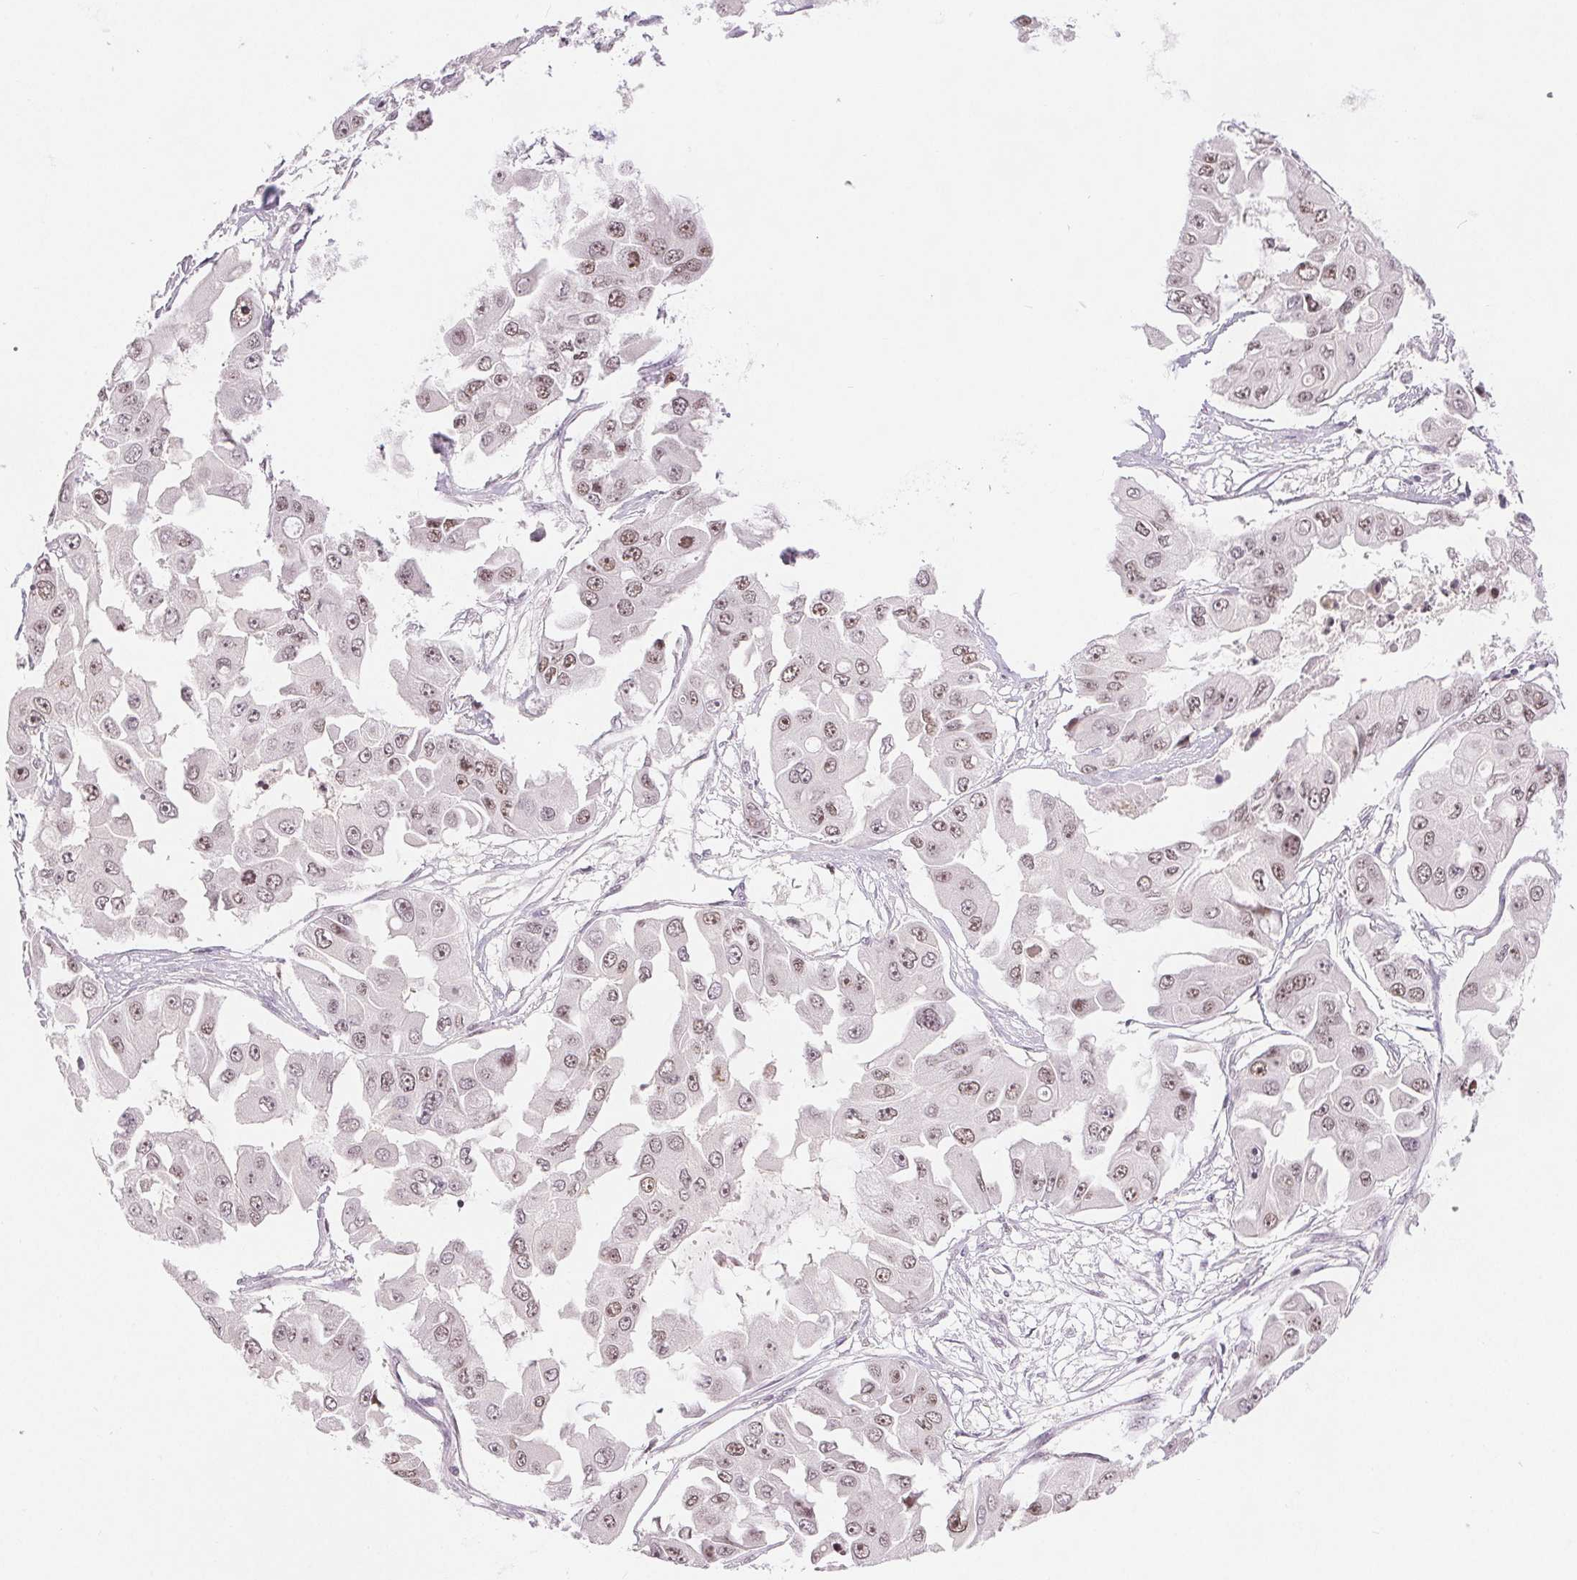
{"staining": {"intensity": "moderate", "quantity": "25%-75%", "location": "nuclear"}, "tissue": "ovarian cancer", "cell_type": "Tumor cells", "image_type": "cancer", "snomed": [{"axis": "morphology", "description": "Cystadenocarcinoma, serous, NOS"}, {"axis": "topography", "description": "Ovary"}], "caption": "Immunohistochemical staining of human ovarian serous cystadenocarcinoma reveals medium levels of moderate nuclear protein positivity in approximately 25%-75% of tumor cells.", "gene": "DEK", "patient": {"sex": "female", "age": 56}}